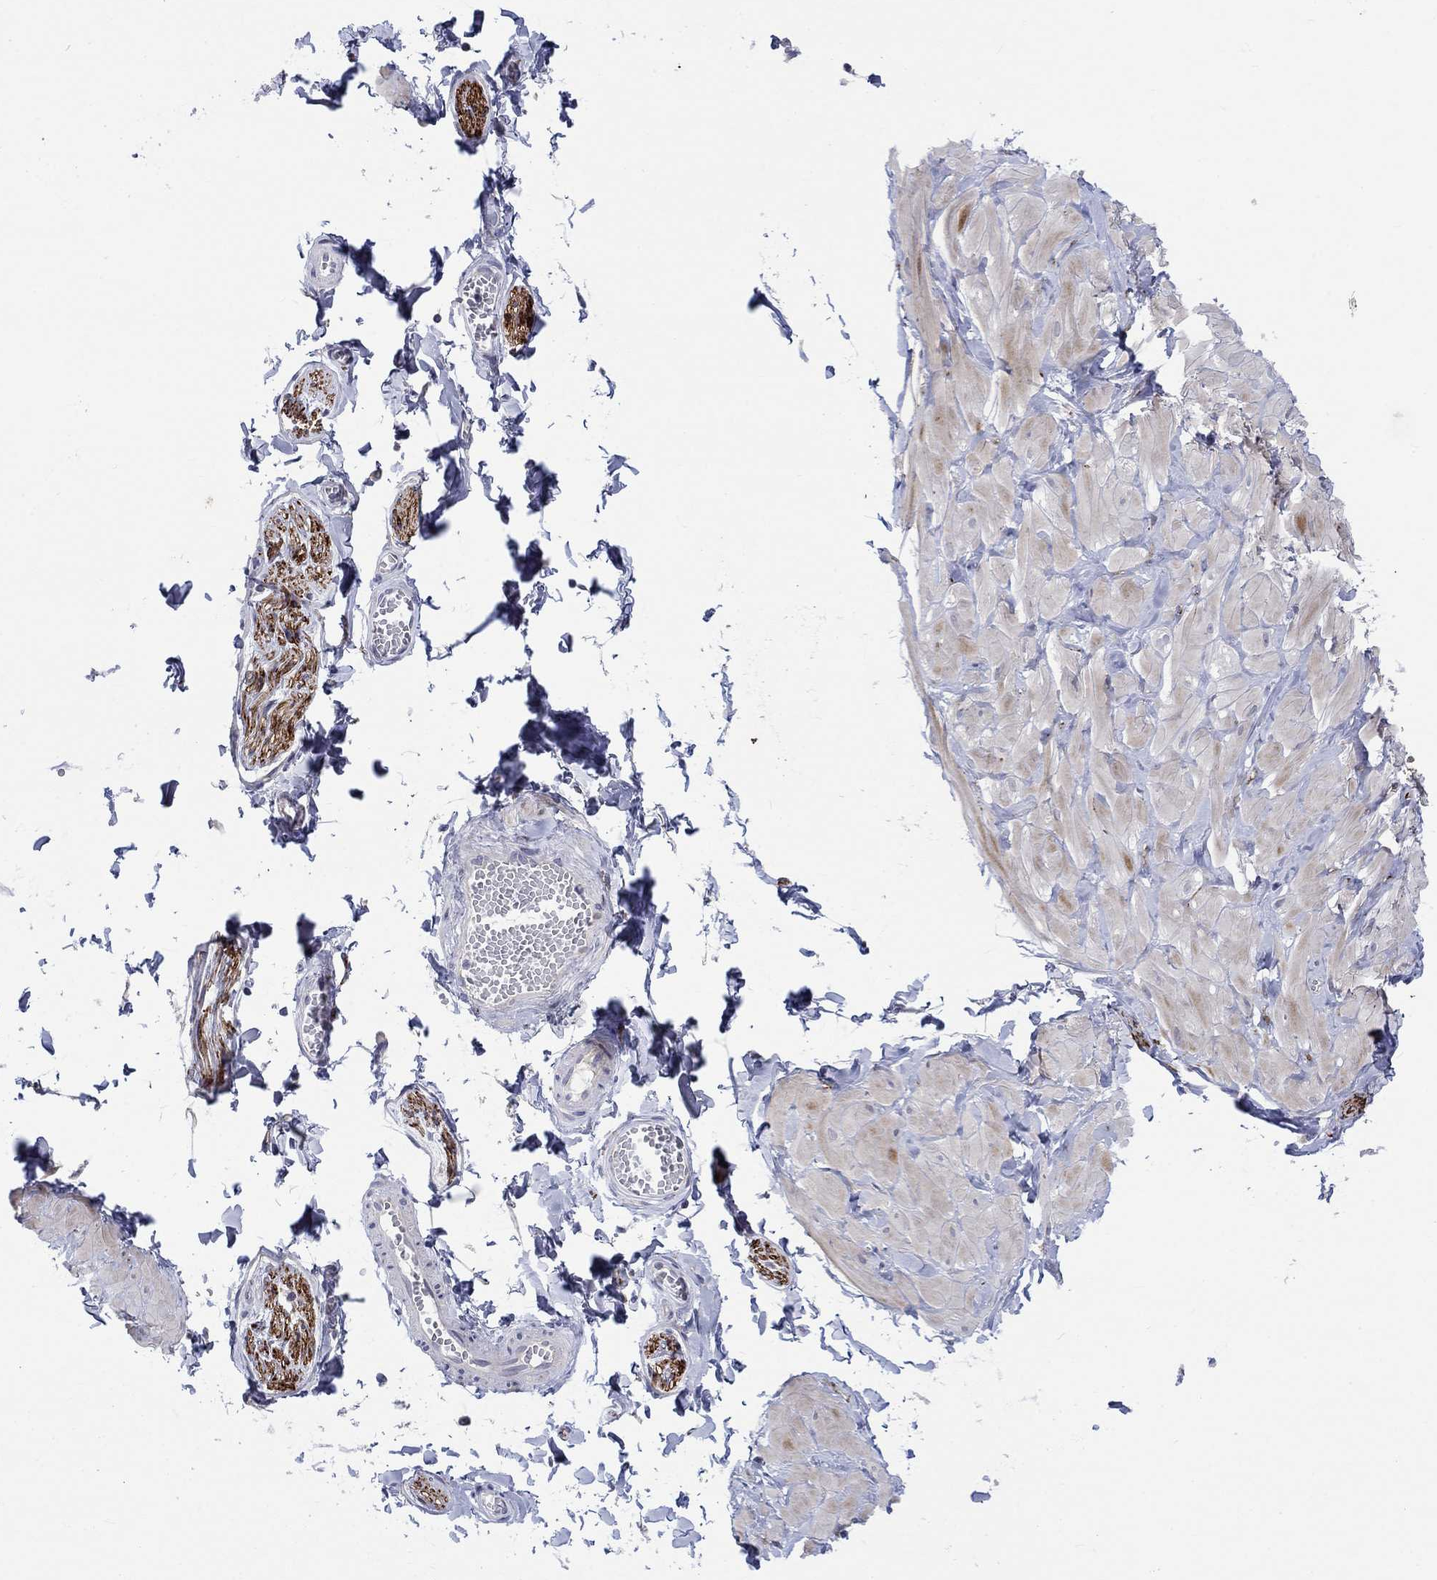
{"staining": {"intensity": "negative", "quantity": "none", "location": "none"}, "tissue": "adipose tissue", "cell_type": "Adipocytes", "image_type": "normal", "snomed": [{"axis": "morphology", "description": "Normal tissue, NOS"}, {"axis": "topography", "description": "Smooth muscle"}, {"axis": "topography", "description": "Peripheral nerve tissue"}], "caption": "Immunohistochemistry micrograph of benign adipose tissue stained for a protein (brown), which exhibits no staining in adipocytes.", "gene": "SLC35F2", "patient": {"sex": "male", "age": 22}}